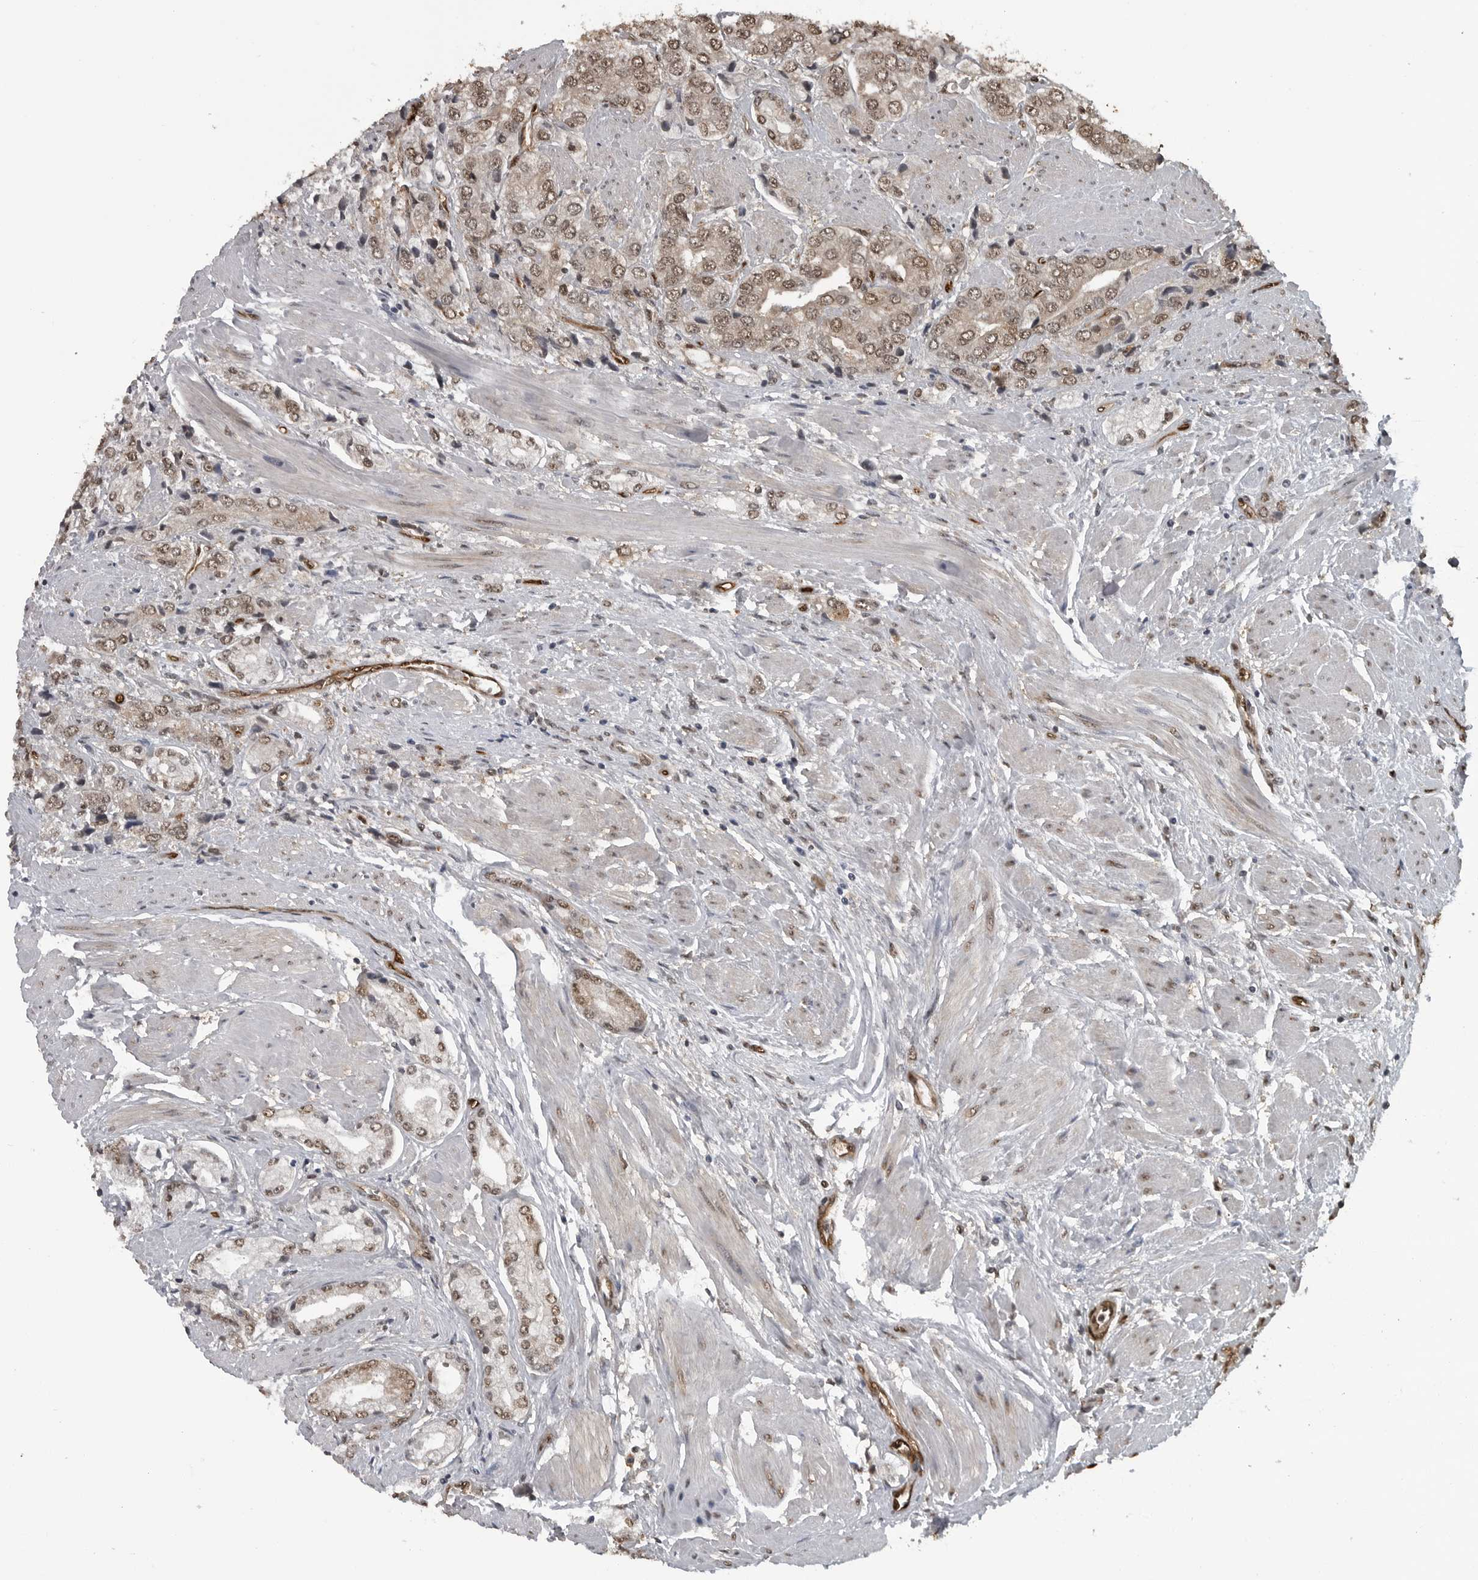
{"staining": {"intensity": "weak", "quantity": ">75%", "location": "nuclear"}, "tissue": "prostate cancer", "cell_type": "Tumor cells", "image_type": "cancer", "snomed": [{"axis": "morphology", "description": "Adenocarcinoma, High grade"}, {"axis": "topography", "description": "Prostate"}], "caption": "DAB (3,3'-diaminobenzidine) immunohistochemical staining of human prostate cancer reveals weak nuclear protein positivity in approximately >75% of tumor cells. The protein of interest is shown in brown color, while the nuclei are stained blue.", "gene": "SMAD2", "patient": {"sex": "male", "age": 50}}